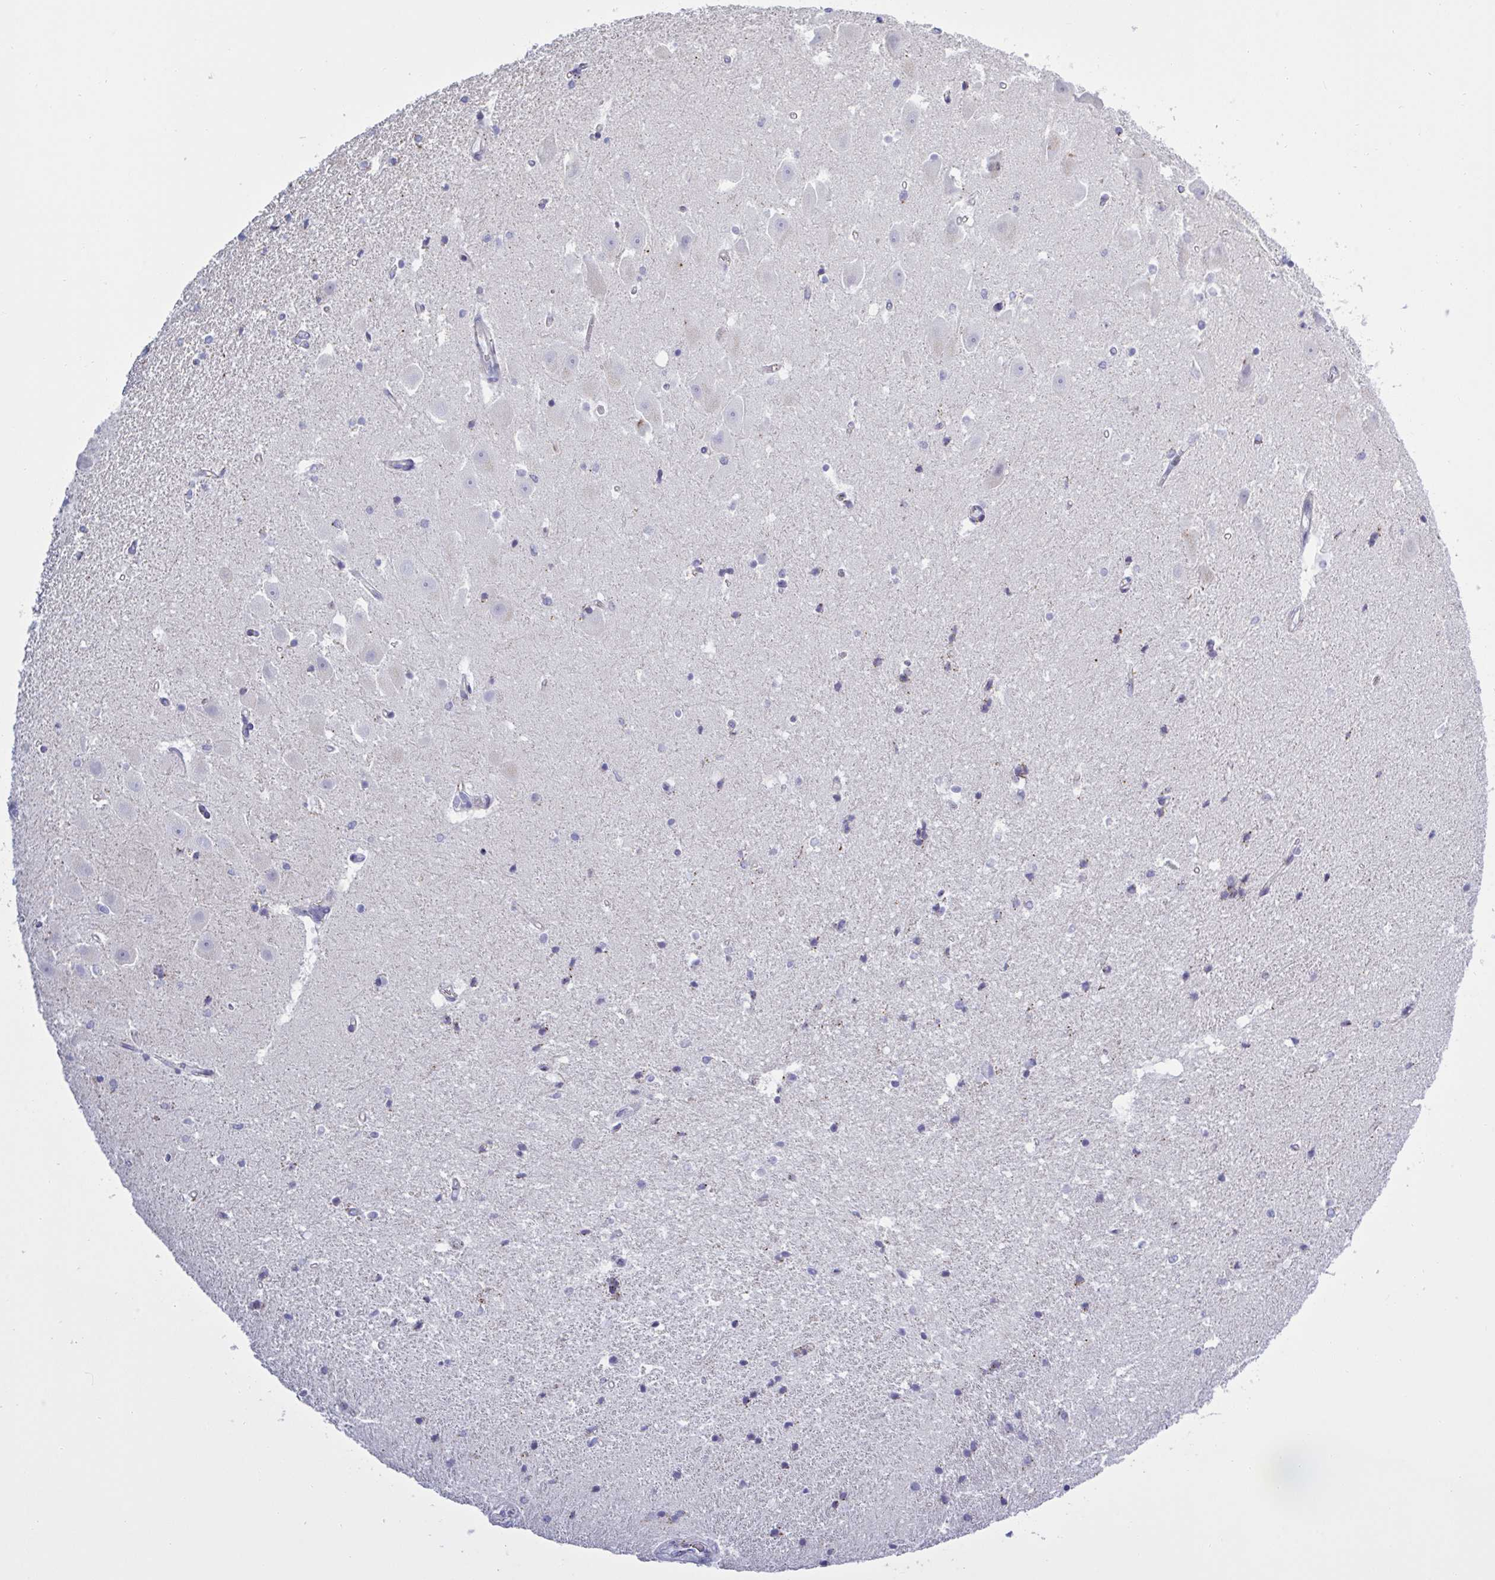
{"staining": {"intensity": "negative", "quantity": "none", "location": "none"}, "tissue": "hippocampus", "cell_type": "Glial cells", "image_type": "normal", "snomed": [{"axis": "morphology", "description": "Normal tissue, NOS"}, {"axis": "topography", "description": "Hippocampus"}], "caption": "High magnification brightfield microscopy of unremarkable hippocampus stained with DAB (brown) and counterstained with hematoxylin (blue): glial cells show no significant positivity. (DAB (3,3'-diaminobenzidine) IHC, high magnification).", "gene": "CHMP5", "patient": {"sex": "male", "age": 63}}